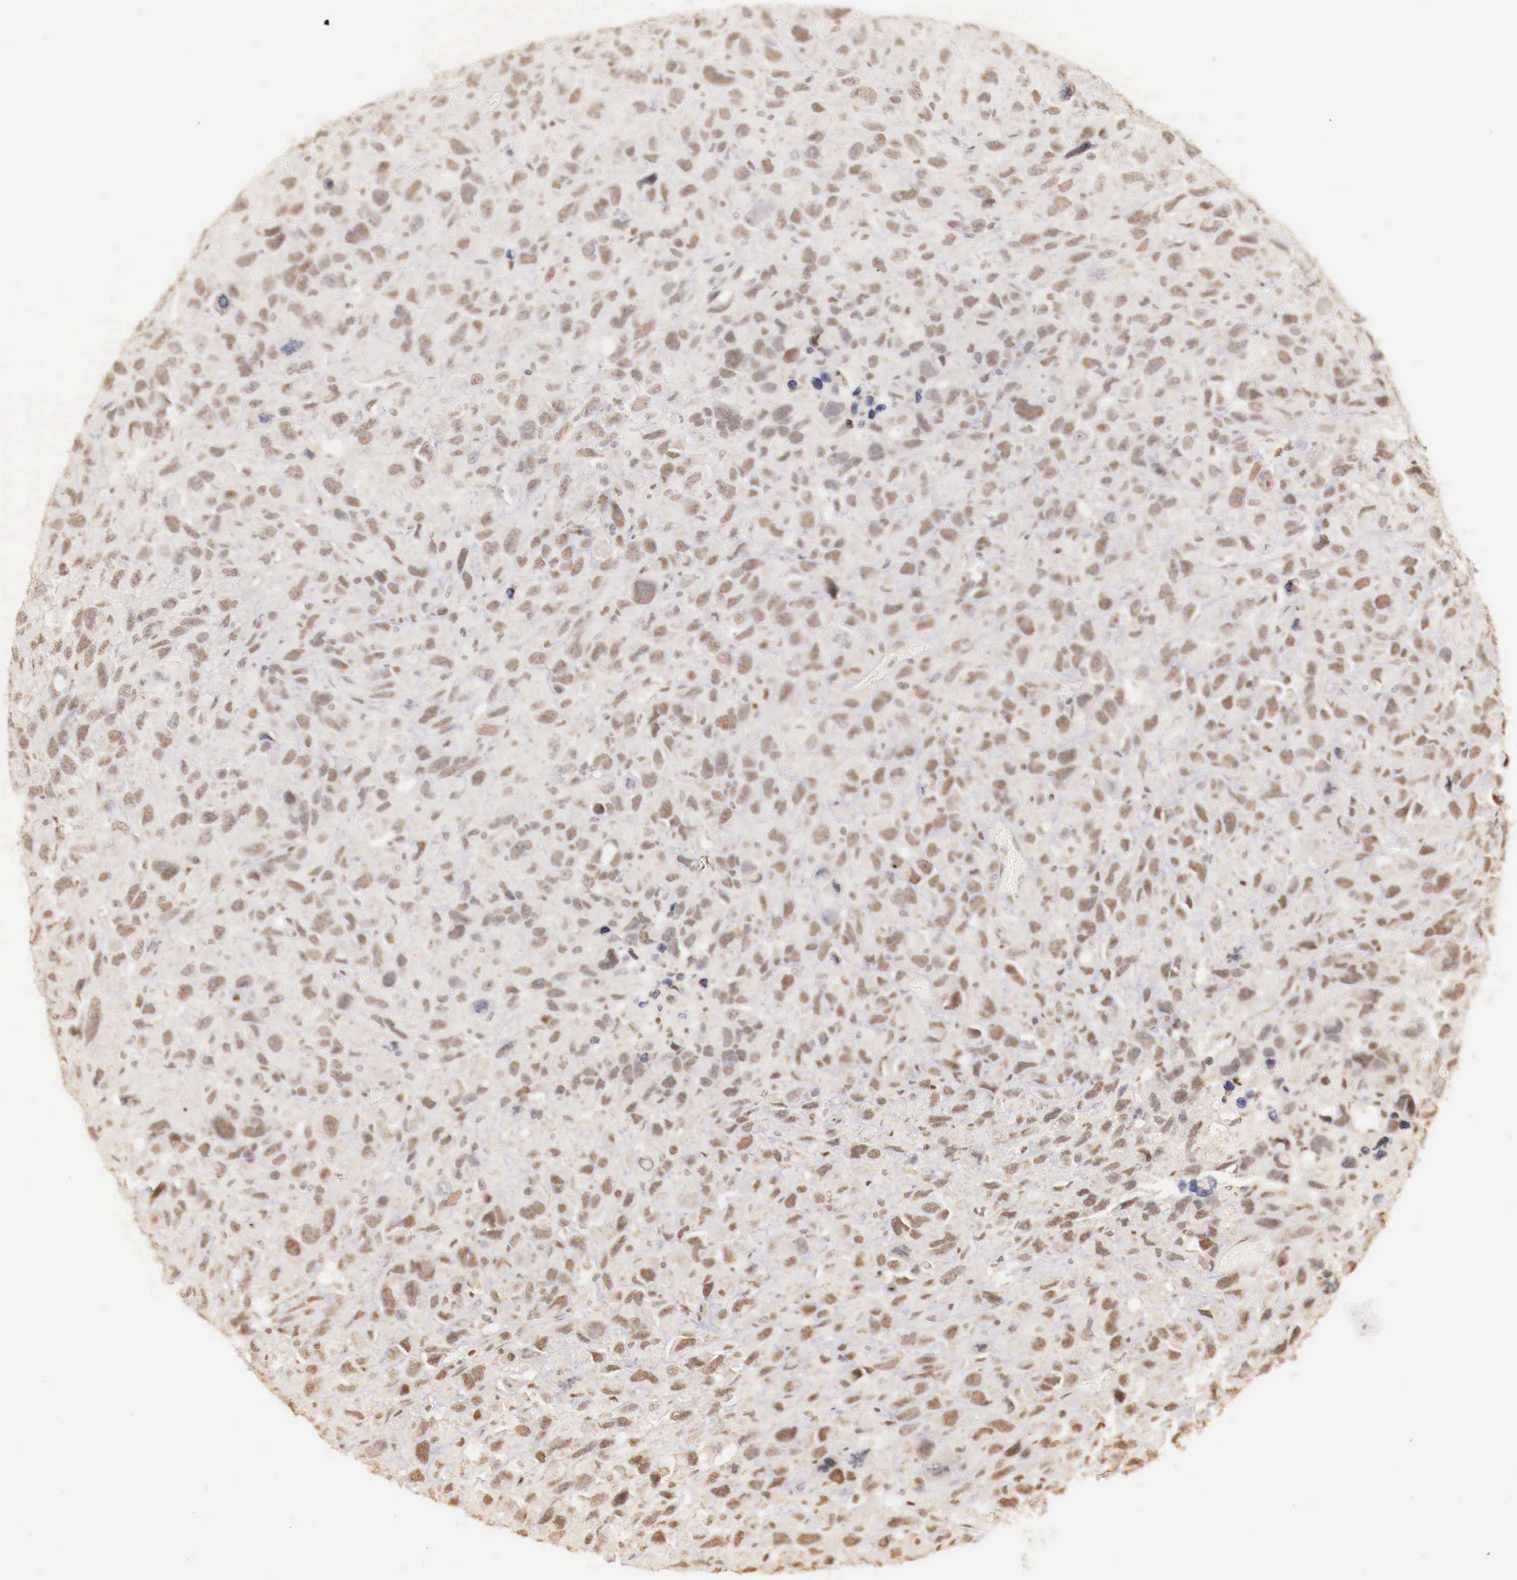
{"staining": {"intensity": "weak", "quantity": "25%-75%", "location": "nuclear"}, "tissue": "renal cancer", "cell_type": "Tumor cells", "image_type": "cancer", "snomed": [{"axis": "morphology", "description": "Adenocarcinoma, NOS"}, {"axis": "topography", "description": "Kidney"}], "caption": "DAB (3,3'-diaminobenzidine) immunohistochemical staining of human renal cancer (adenocarcinoma) exhibits weak nuclear protein staining in about 25%-75% of tumor cells. Nuclei are stained in blue.", "gene": "SP1", "patient": {"sex": "male", "age": 79}}